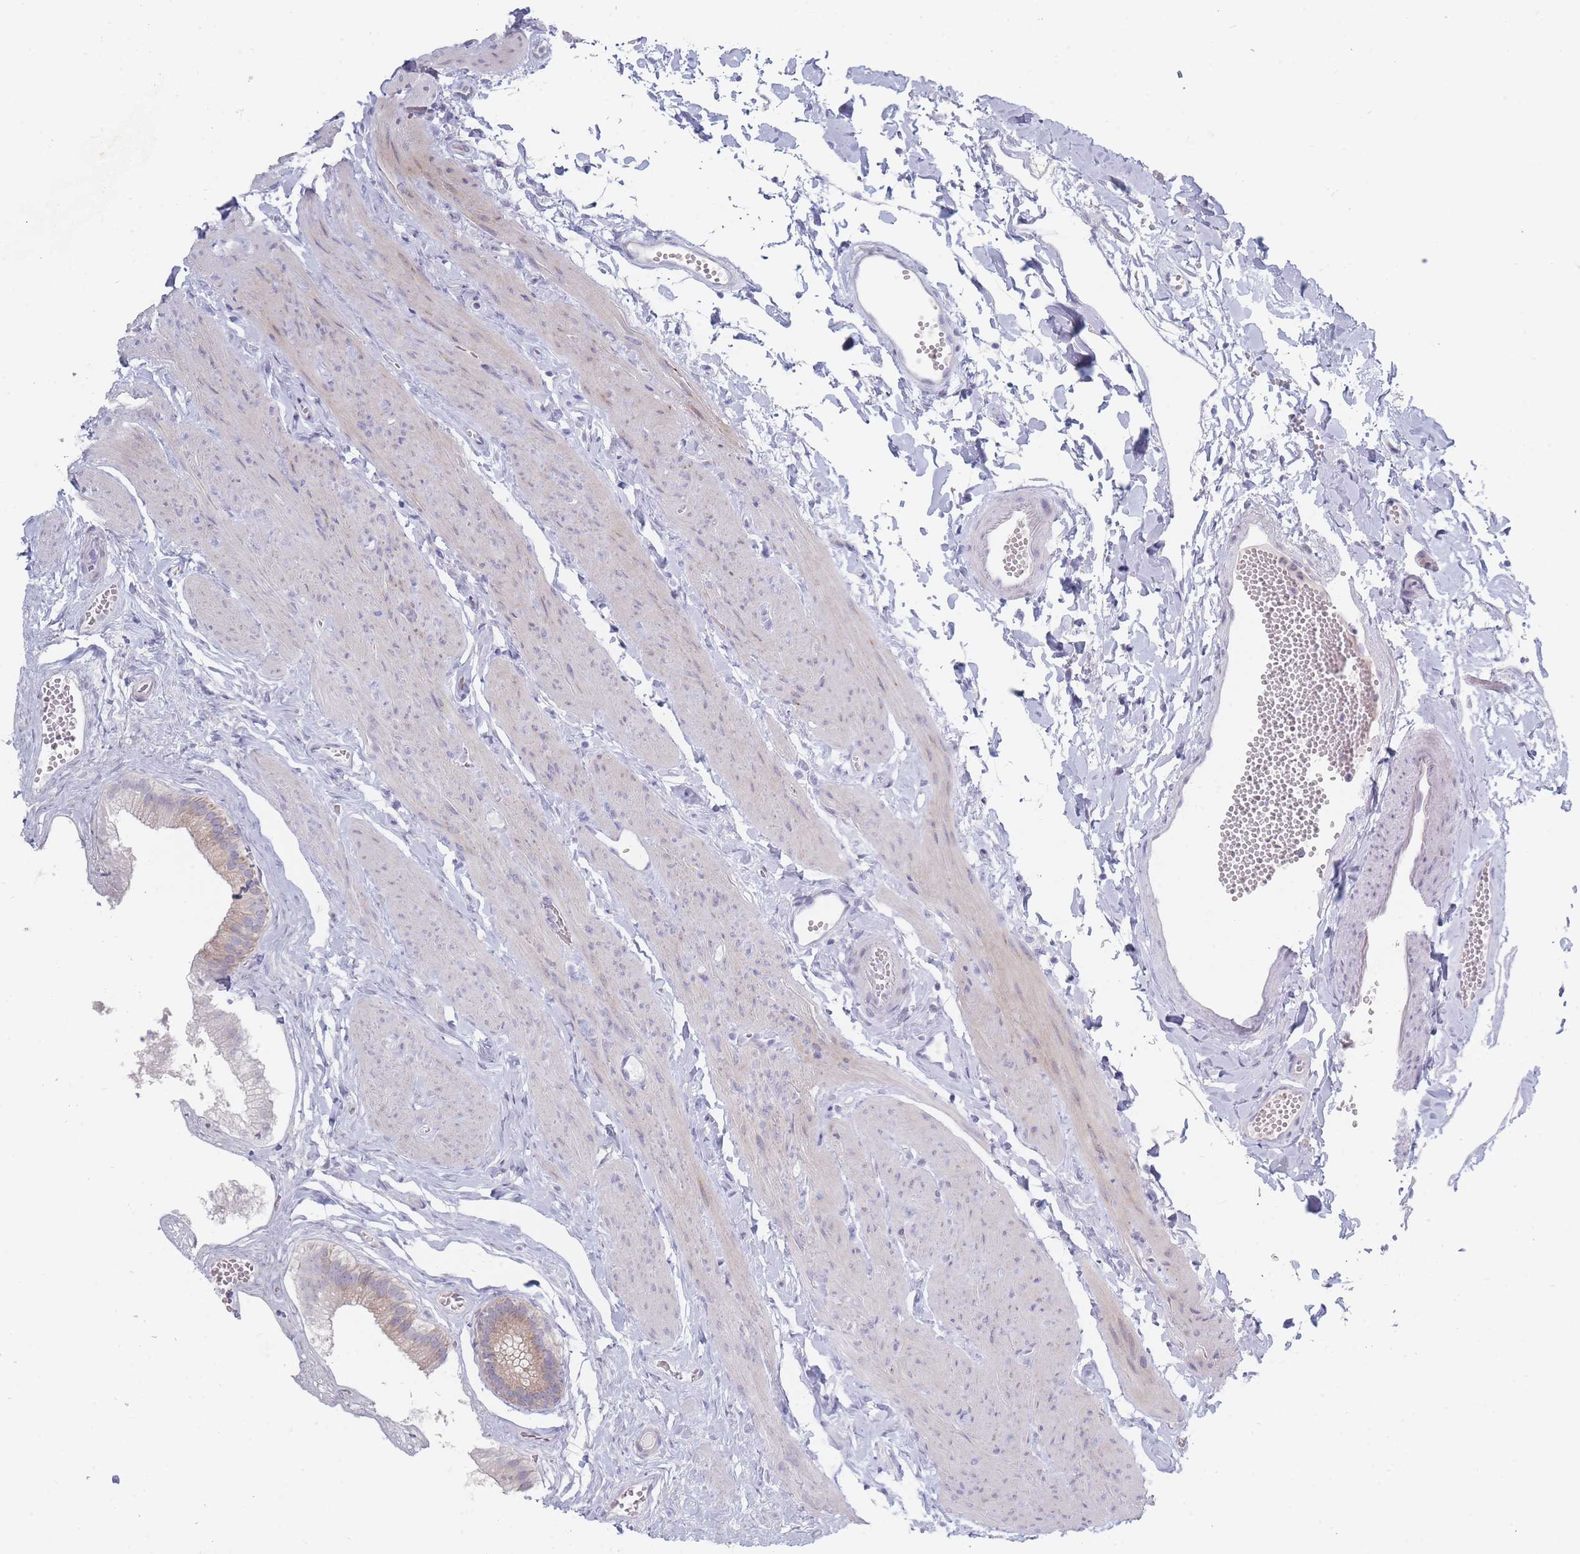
{"staining": {"intensity": "moderate", "quantity": "25%-75%", "location": "cytoplasmic/membranous"}, "tissue": "gallbladder", "cell_type": "Glandular cells", "image_type": "normal", "snomed": [{"axis": "morphology", "description": "Normal tissue, NOS"}, {"axis": "topography", "description": "Gallbladder"}], "caption": "Immunohistochemistry histopathology image of normal gallbladder: gallbladder stained using immunohistochemistry reveals medium levels of moderate protein expression localized specifically in the cytoplasmic/membranous of glandular cells, appearing as a cytoplasmic/membranous brown color.", "gene": "SPATS1", "patient": {"sex": "female", "age": 54}}